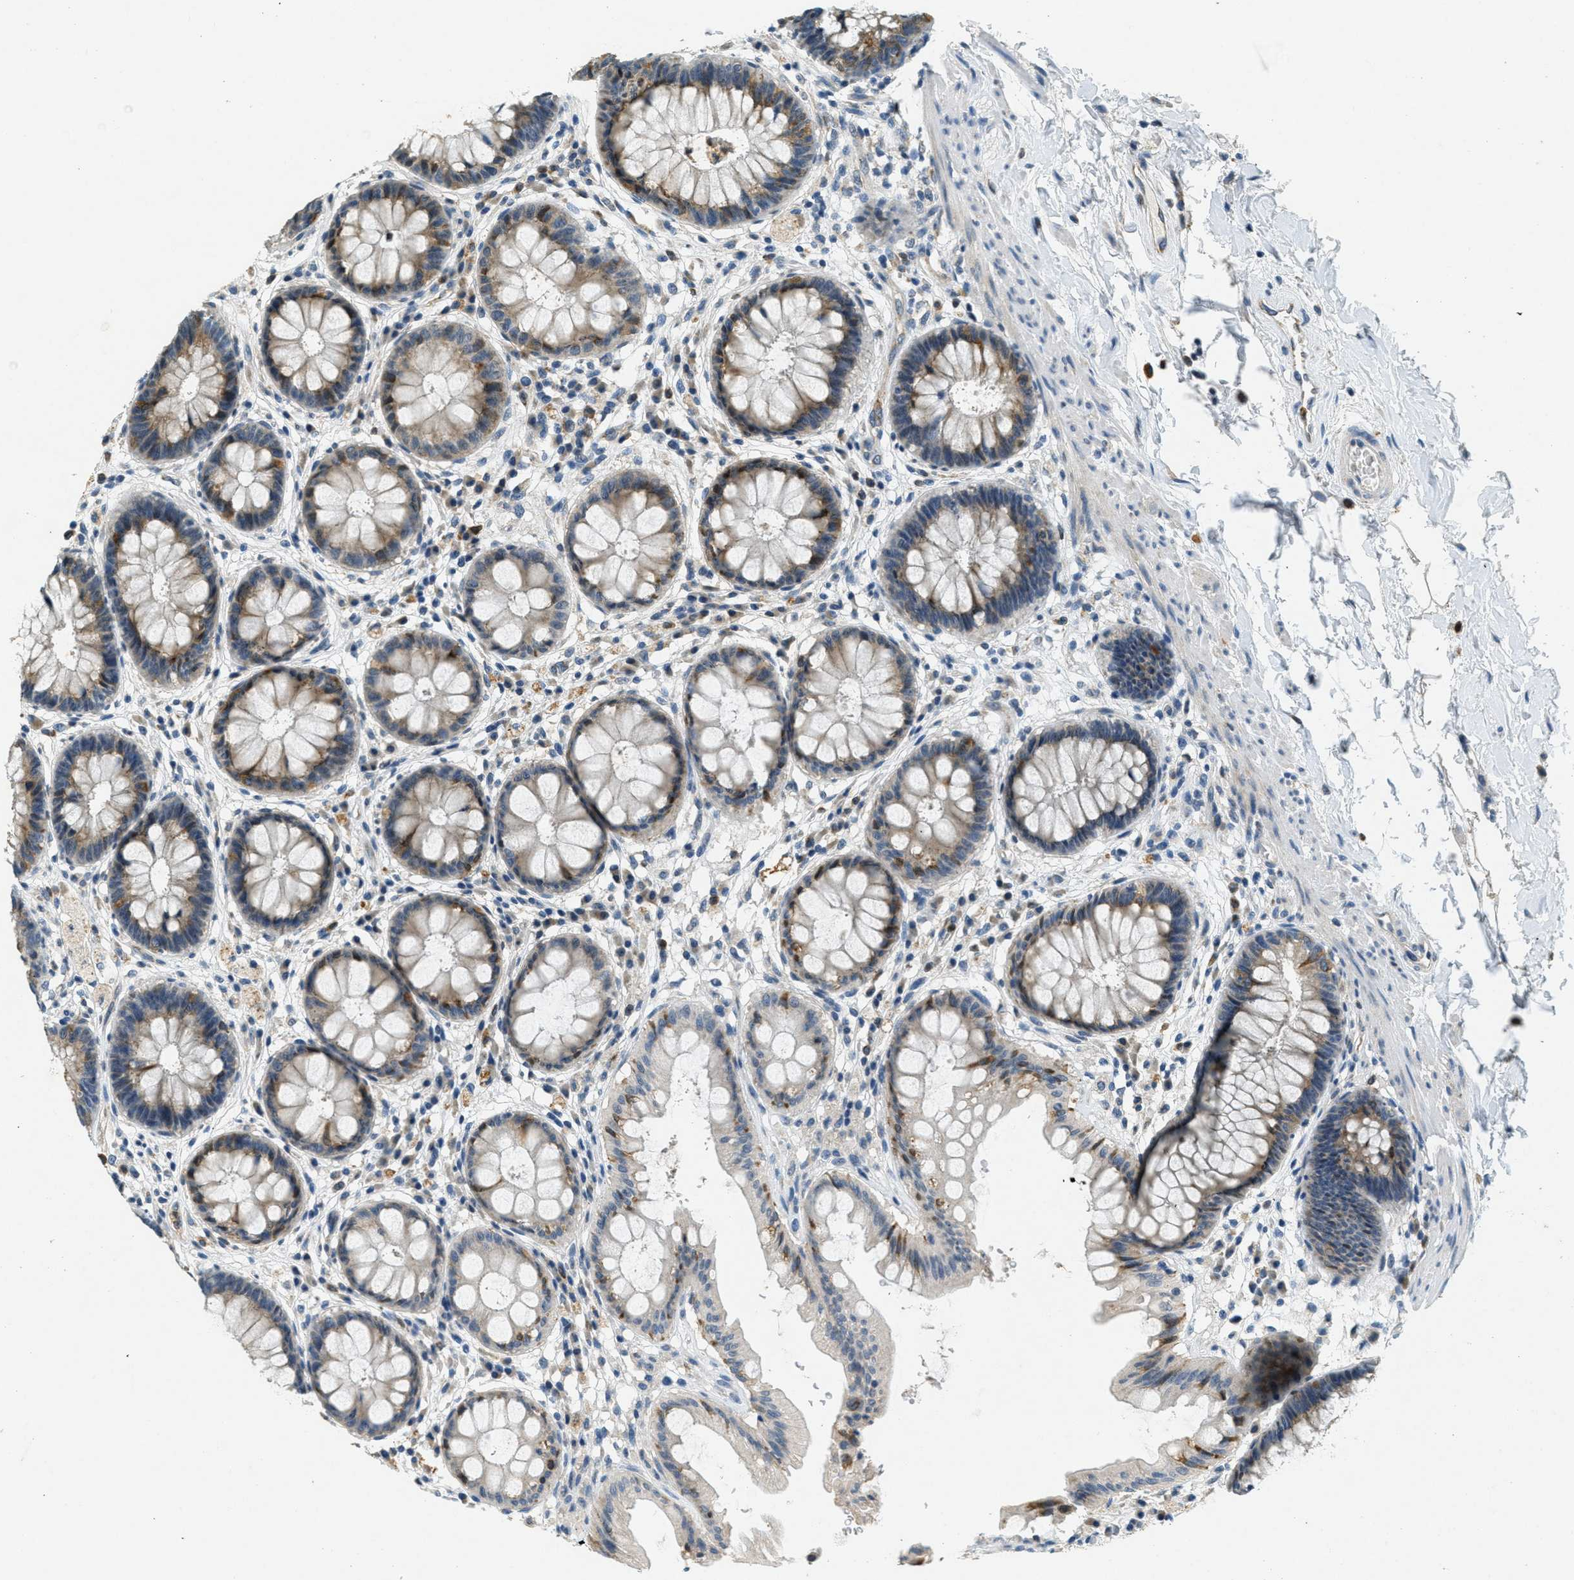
{"staining": {"intensity": "moderate", "quantity": "25%-75%", "location": "cytoplasmic/membranous"}, "tissue": "rectum", "cell_type": "Glandular cells", "image_type": "normal", "snomed": [{"axis": "morphology", "description": "Normal tissue, NOS"}, {"axis": "topography", "description": "Rectum"}], "caption": "High-power microscopy captured an IHC photomicrograph of normal rectum, revealing moderate cytoplasmic/membranous staining in approximately 25%-75% of glandular cells. Using DAB (3,3'-diaminobenzidine) (brown) and hematoxylin (blue) stains, captured at high magnification using brightfield microscopy.", "gene": "RAB3D", "patient": {"sex": "female", "age": 46}}